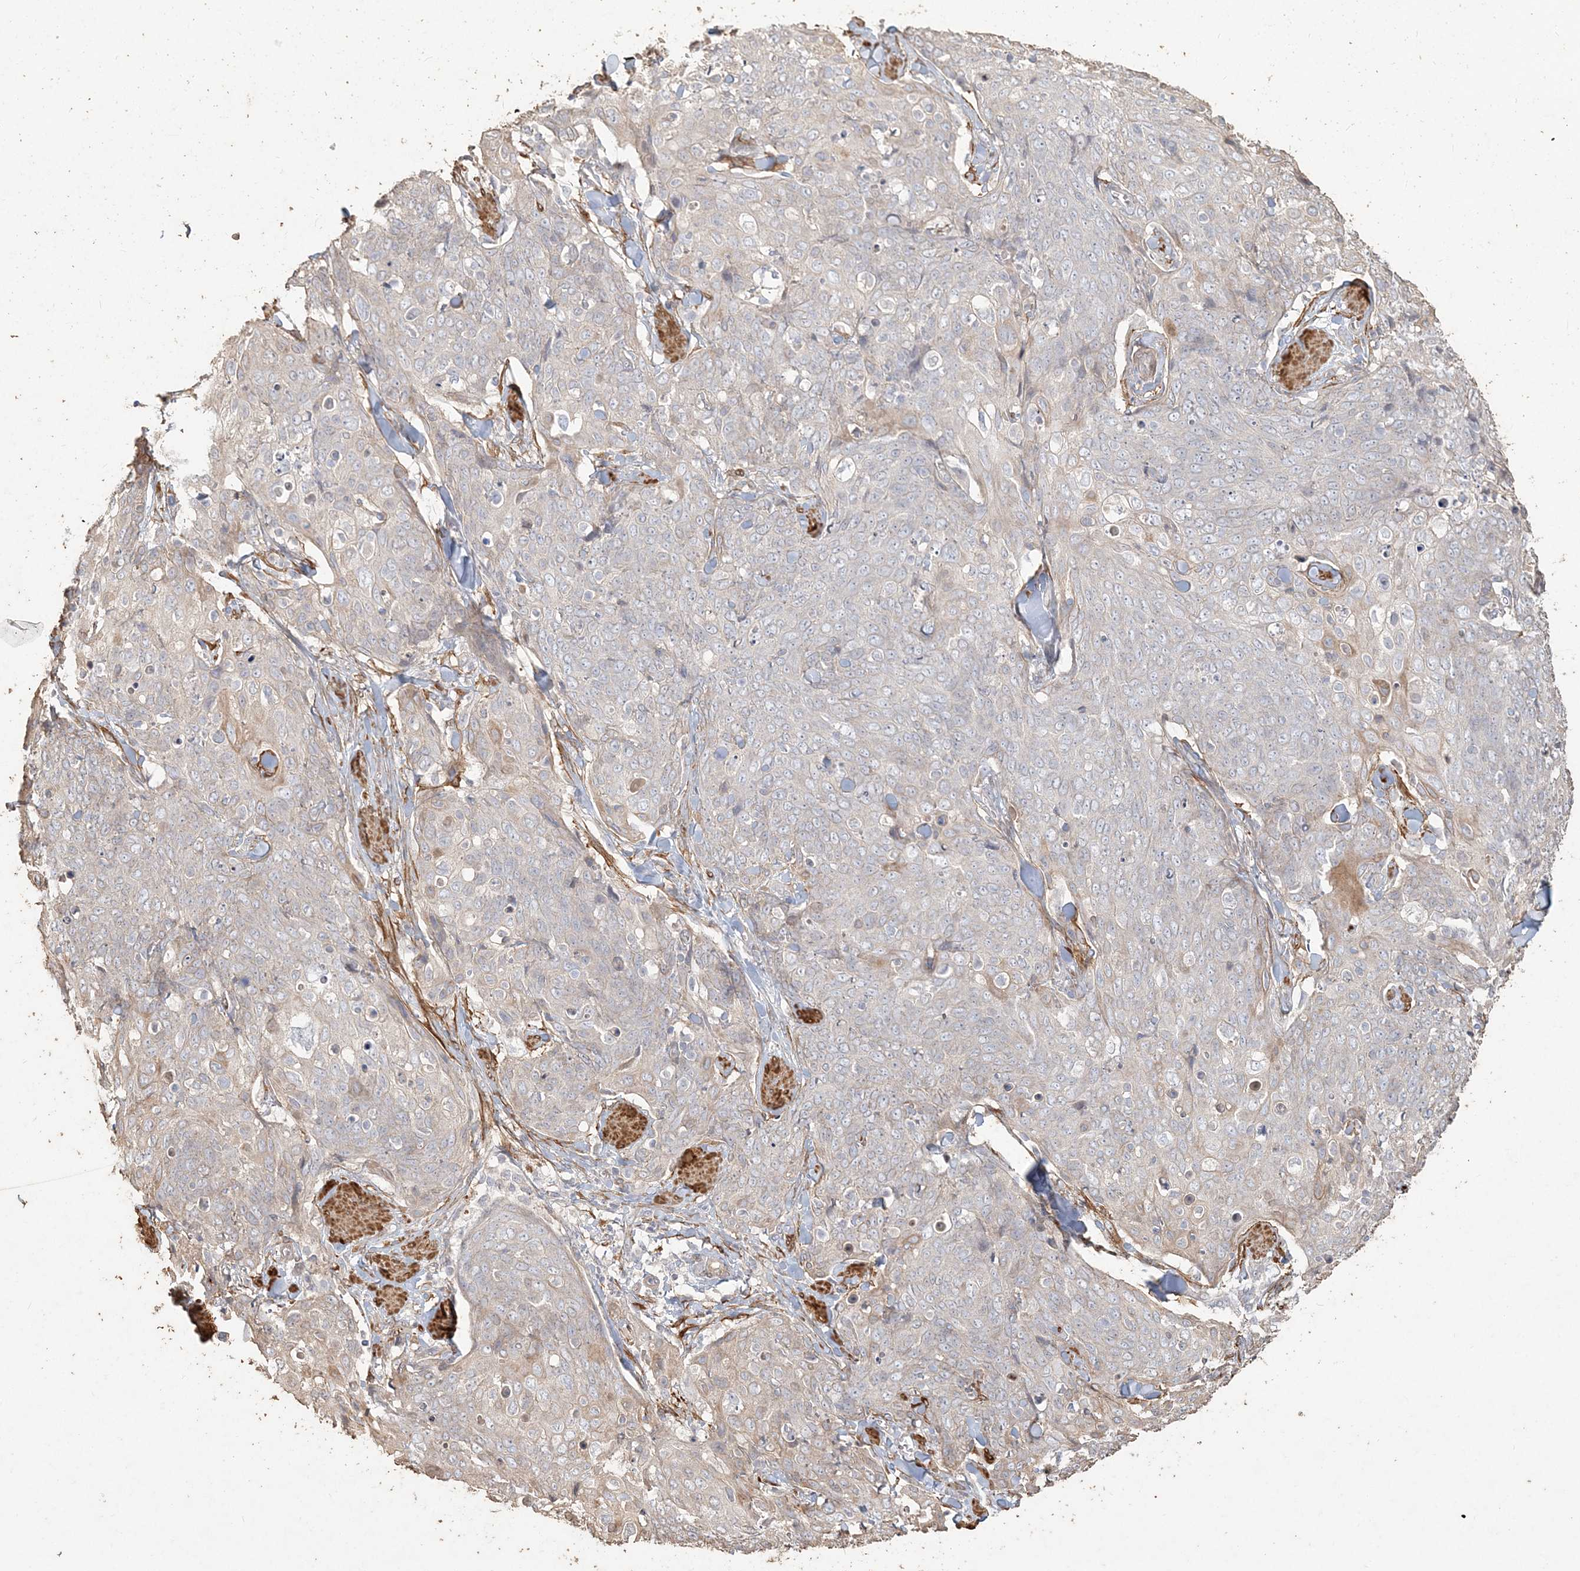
{"staining": {"intensity": "weak", "quantity": "25%-75%", "location": "cytoplasmic/membranous"}, "tissue": "skin cancer", "cell_type": "Tumor cells", "image_type": "cancer", "snomed": [{"axis": "morphology", "description": "Squamous cell carcinoma, NOS"}, {"axis": "topography", "description": "Skin"}, {"axis": "topography", "description": "Vulva"}], "caption": "IHC (DAB) staining of squamous cell carcinoma (skin) displays weak cytoplasmic/membranous protein positivity in approximately 25%-75% of tumor cells.", "gene": "RNF145", "patient": {"sex": "female", "age": 85}}